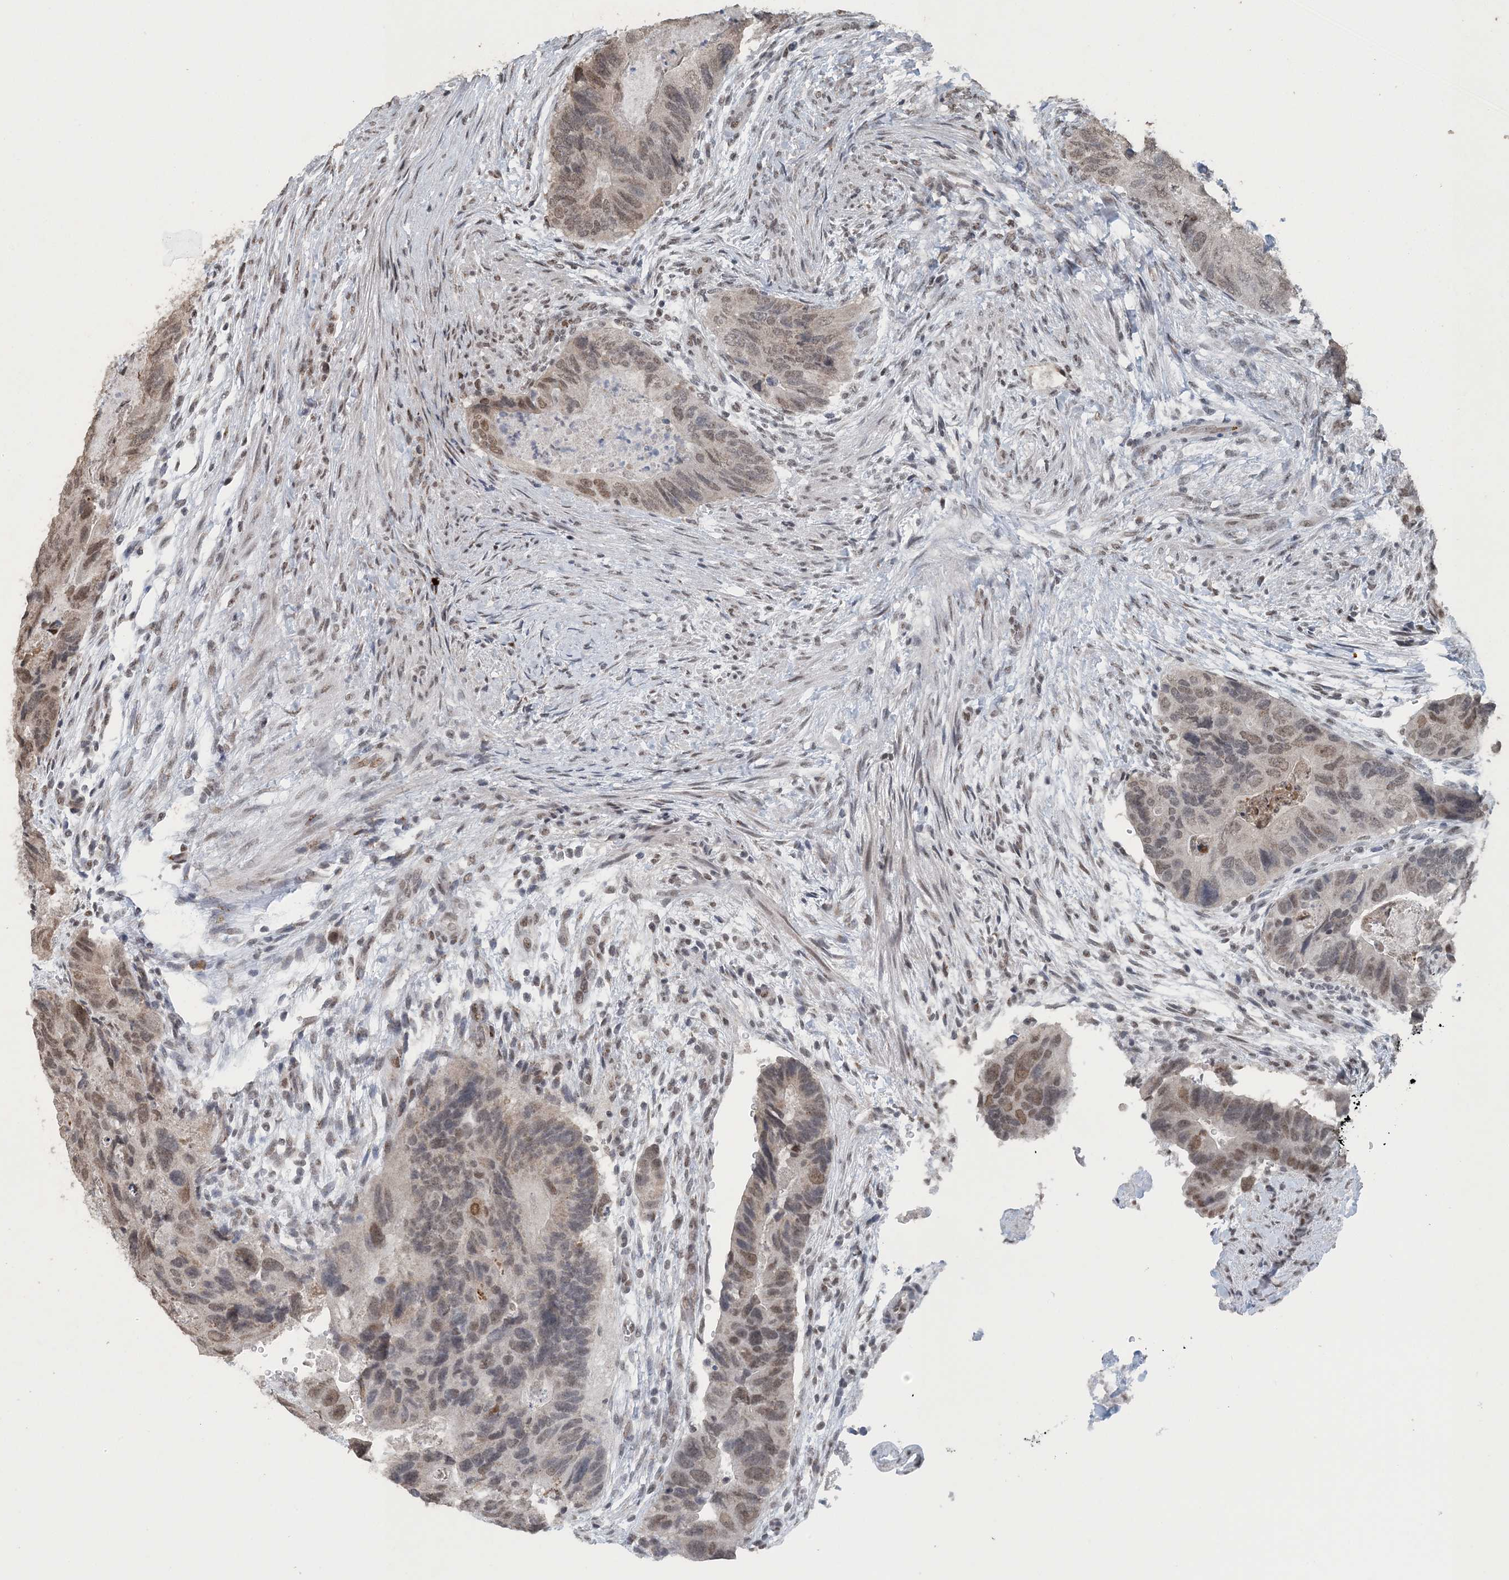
{"staining": {"intensity": "moderate", "quantity": "<25%", "location": "nuclear"}, "tissue": "colorectal cancer", "cell_type": "Tumor cells", "image_type": "cancer", "snomed": [{"axis": "morphology", "description": "Adenocarcinoma, NOS"}, {"axis": "topography", "description": "Rectum"}], "caption": "Immunohistochemical staining of colorectal cancer displays low levels of moderate nuclear protein staining in about <25% of tumor cells.", "gene": "MBD2", "patient": {"sex": "male", "age": 63}}